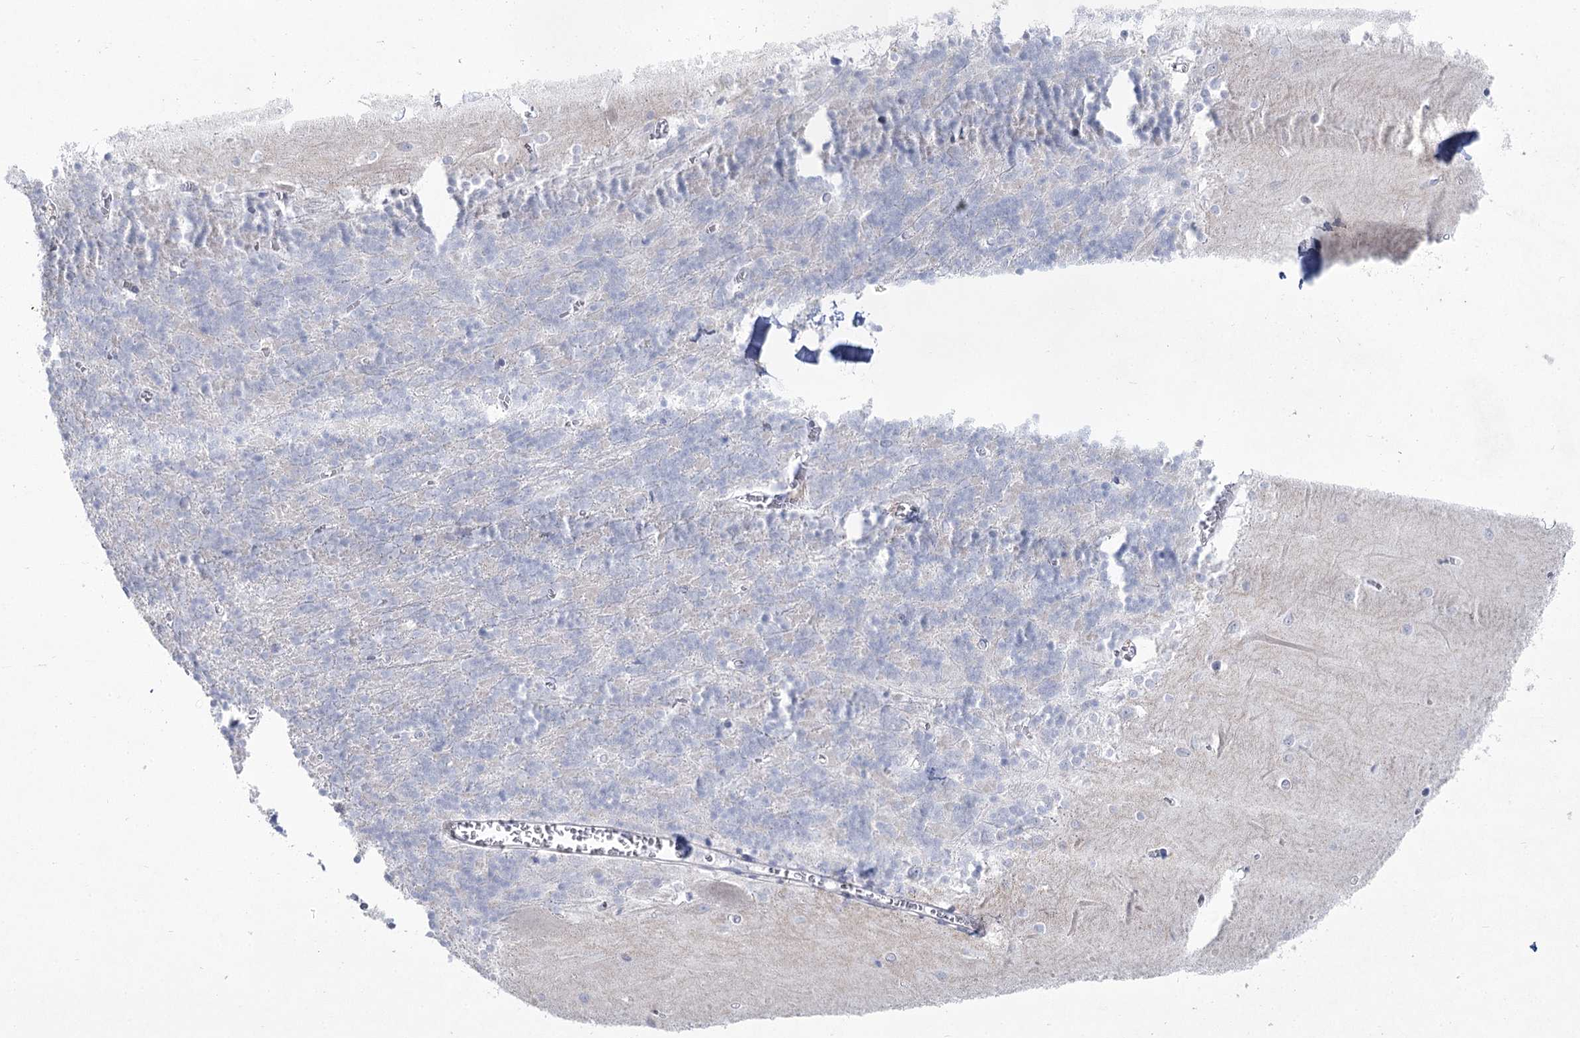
{"staining": {"intensity": "negative", "quantity": "none", "location": "none"}, "tissue": "cerebellum", "cell_type": "Cells in granular layer", "image_type": "normal", "snomed": [{"axis": "morphology", "description": "Normal tissue, NOS"}, {"axis": "topography", "description": "Cerebellum"}], "caption": "Cells in granular layer are negative for brown protein staining in unremarkable cerebellum. The staining was performed using DAB (3,3'-diaminobenzidine) to visualize the protein expression in brown, while the nuclei were stained in blue with hematoxylin (Magnification: 20x).", "gene": "CCDC88A", "patient": {"sex": "male", "age": 37}}